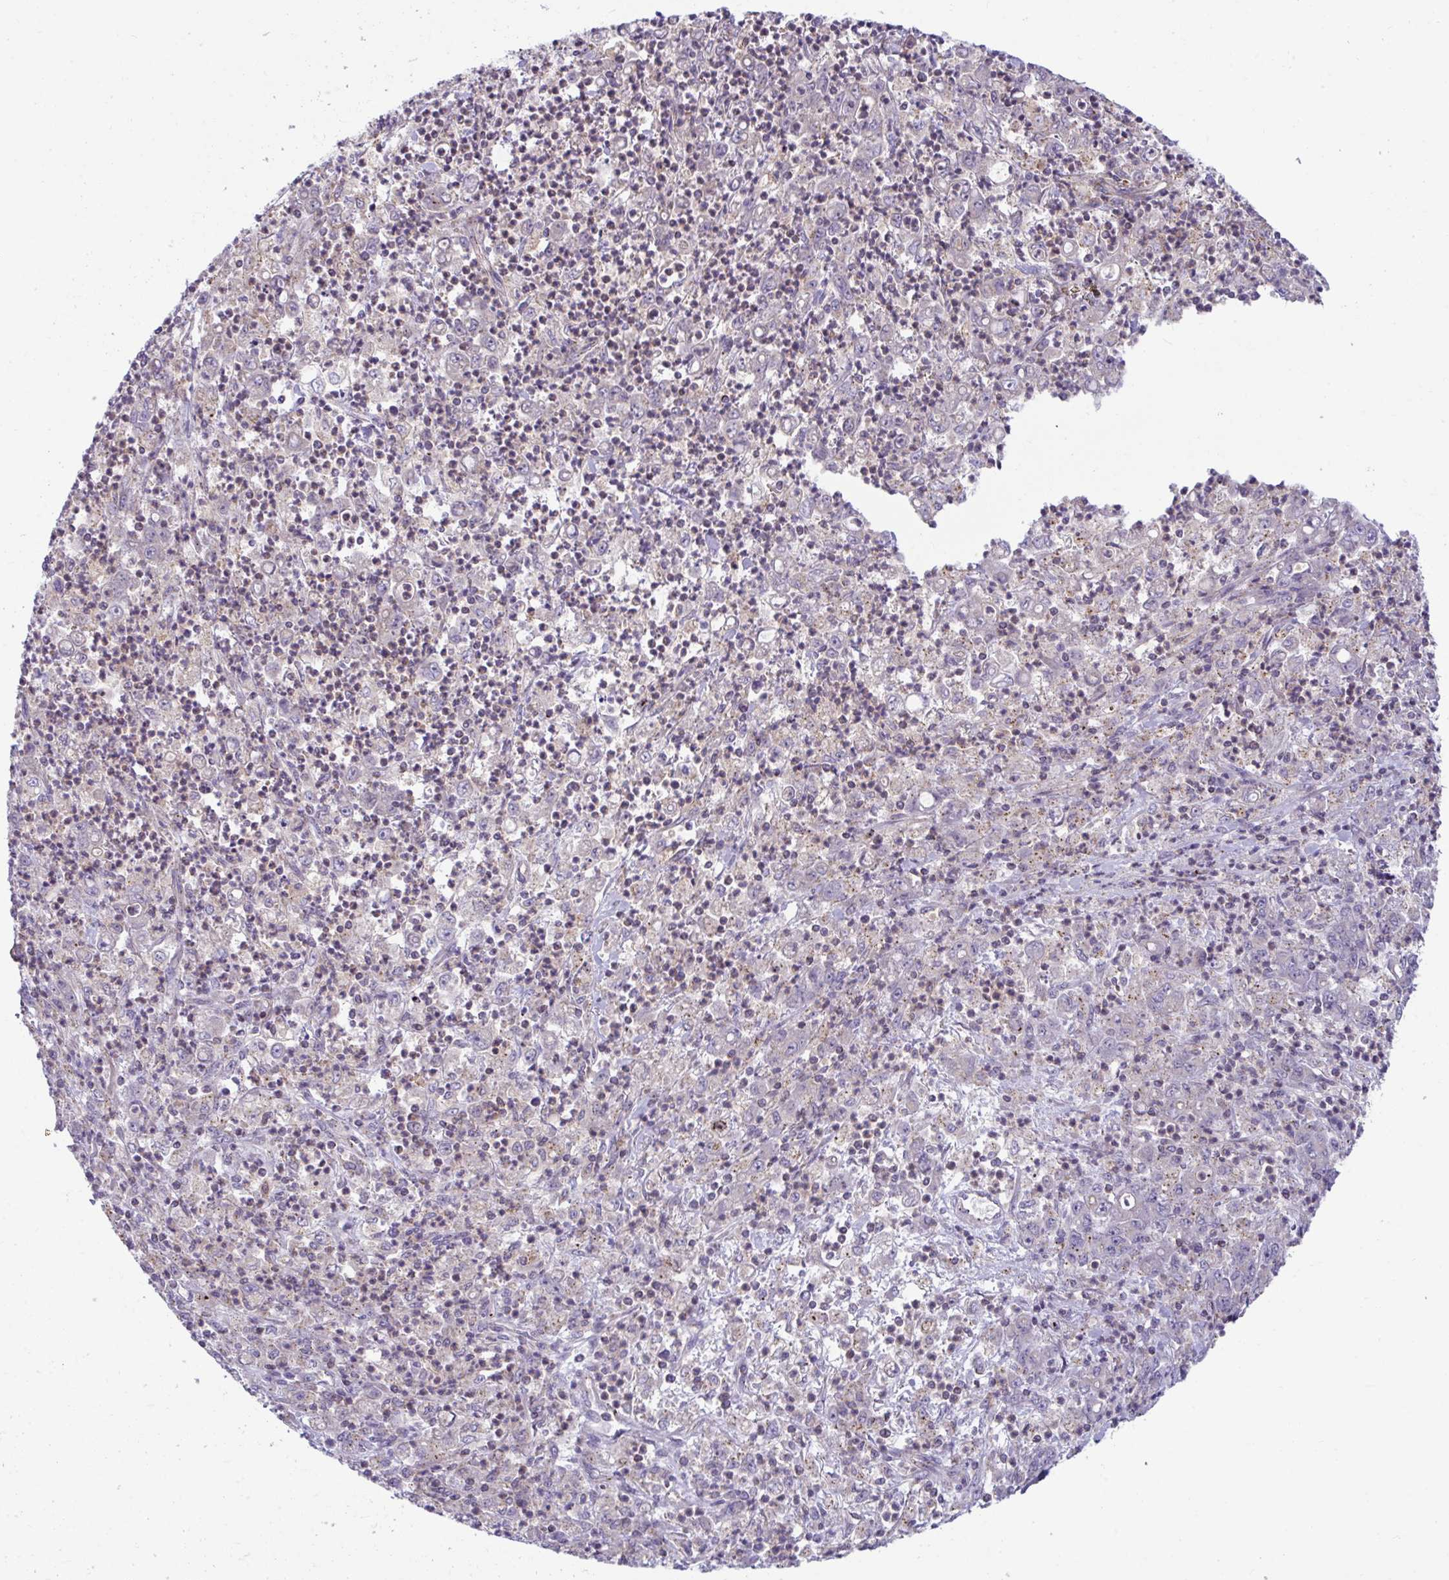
{"staining": {"intensity": "weak", "quantity": "<25%", "location": "cytoplasmic/membranous"}, "tissue": "stomach cancer", "cell_type": "Tumor cells", "image_type": "cancer", "snomed": [{"axis": "morphology", "description": "Adenocarcinoma, NOS"}, {"axis": "topography", "description": "Stomach, lower"}], "caption": "High power microscopy image of an immunohistochemistry photomicrograph of stomach adenocarcinoma, revealing no significant expression in tumor cells.", "gene": "IST1", "patient": {"sex": "female", "age": 71}}